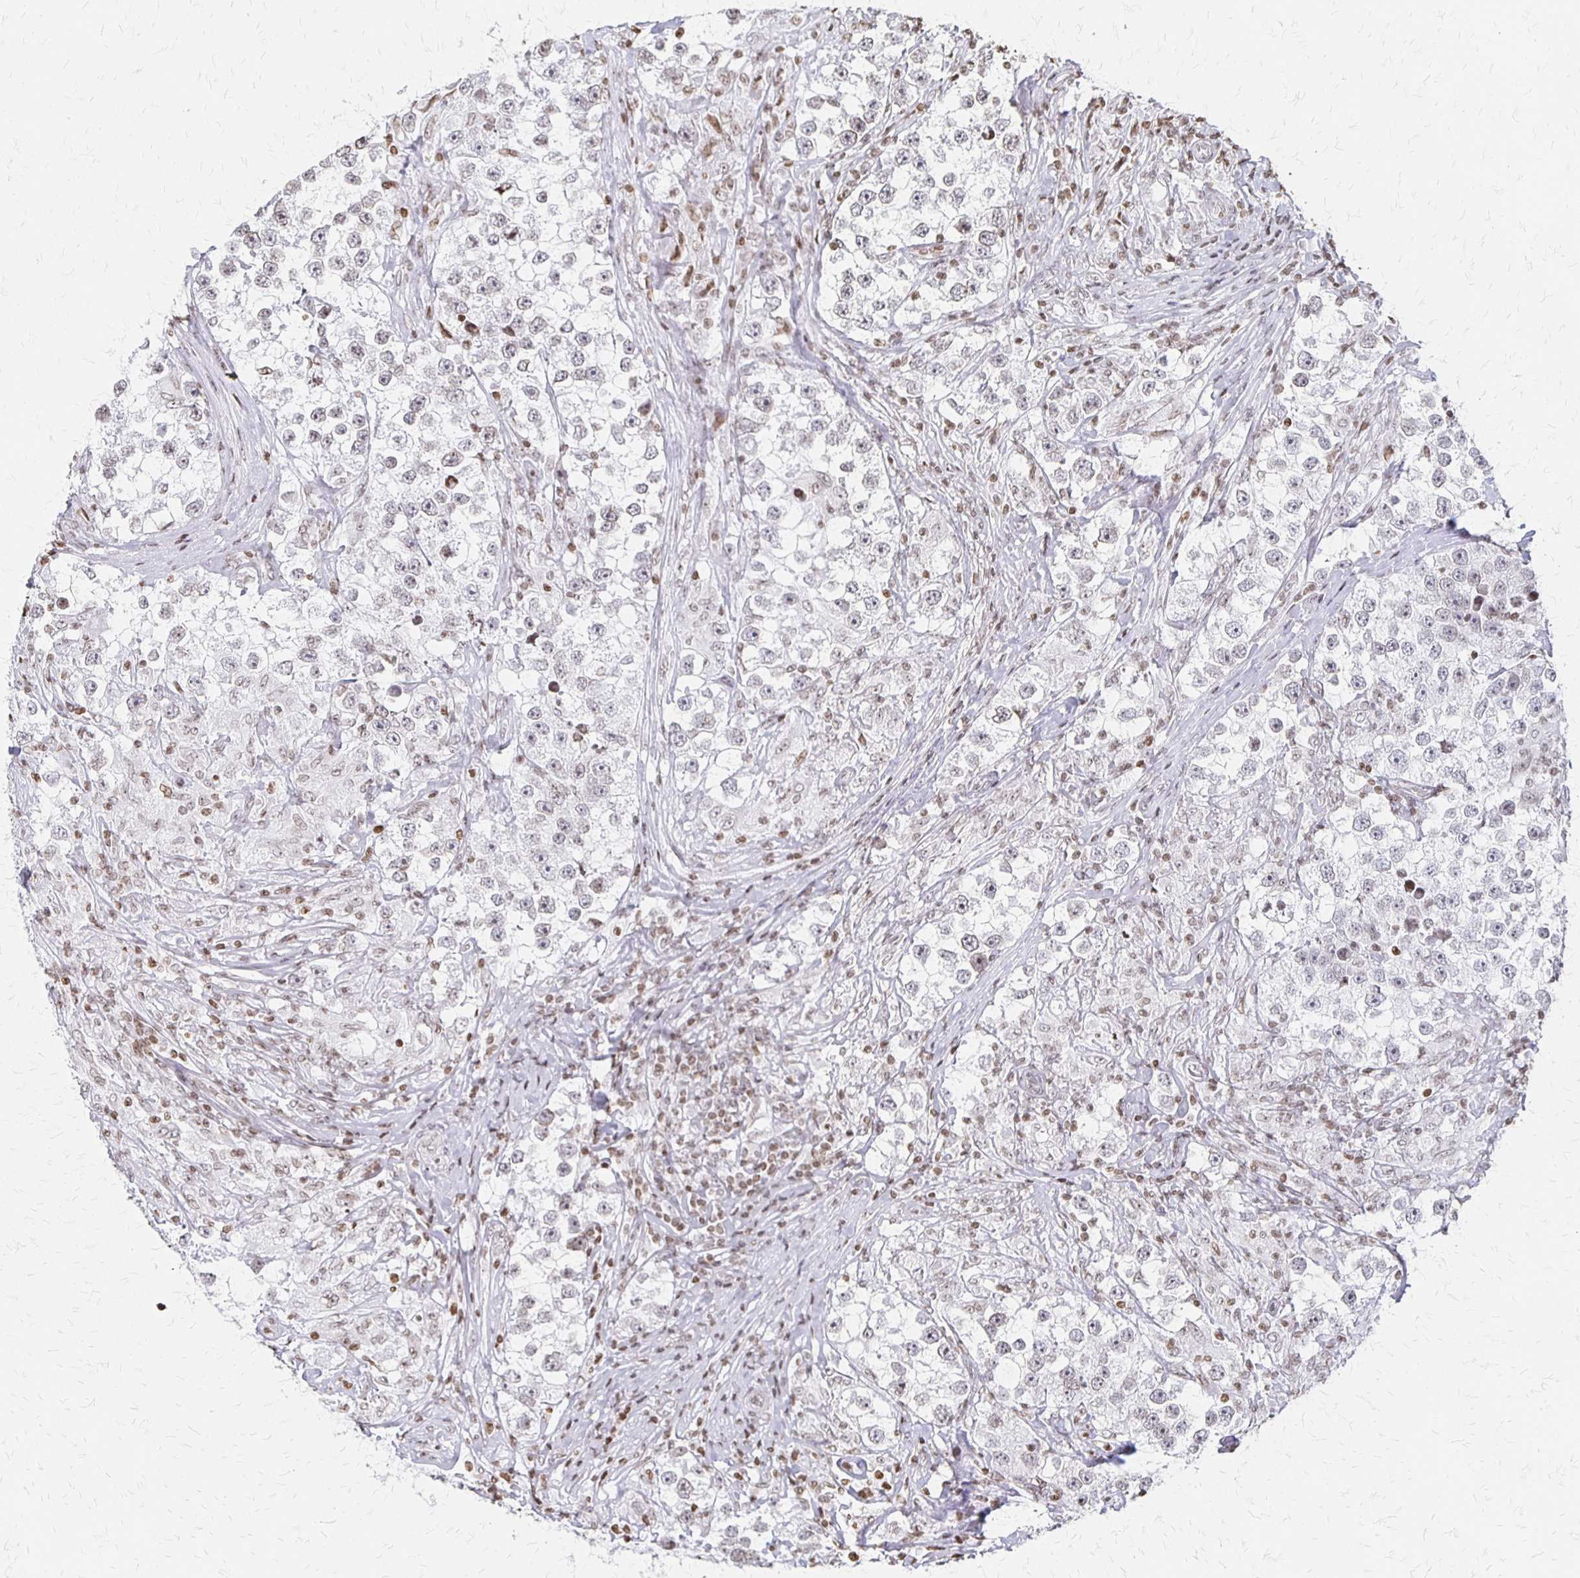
{"staining": {"intensity": "weak", "quantity": "<25%", "location": "nuclear"}, "tissue": "testis cancer", "cell_type": "Tumor cells", "image_type": "cancer", "snomed": [{"axis": "morphology", "description": "Seminoma, NOS"}, {"axis": "topography", "description": "Testis"}], "caption": "Immunohistochemistry histopathology image of human testis cancer stained for a protein (brown), which exhibits no expression in tumor cells.", "gene": "ZNF280C", "patient": {"sex": "male", "age": 46}}